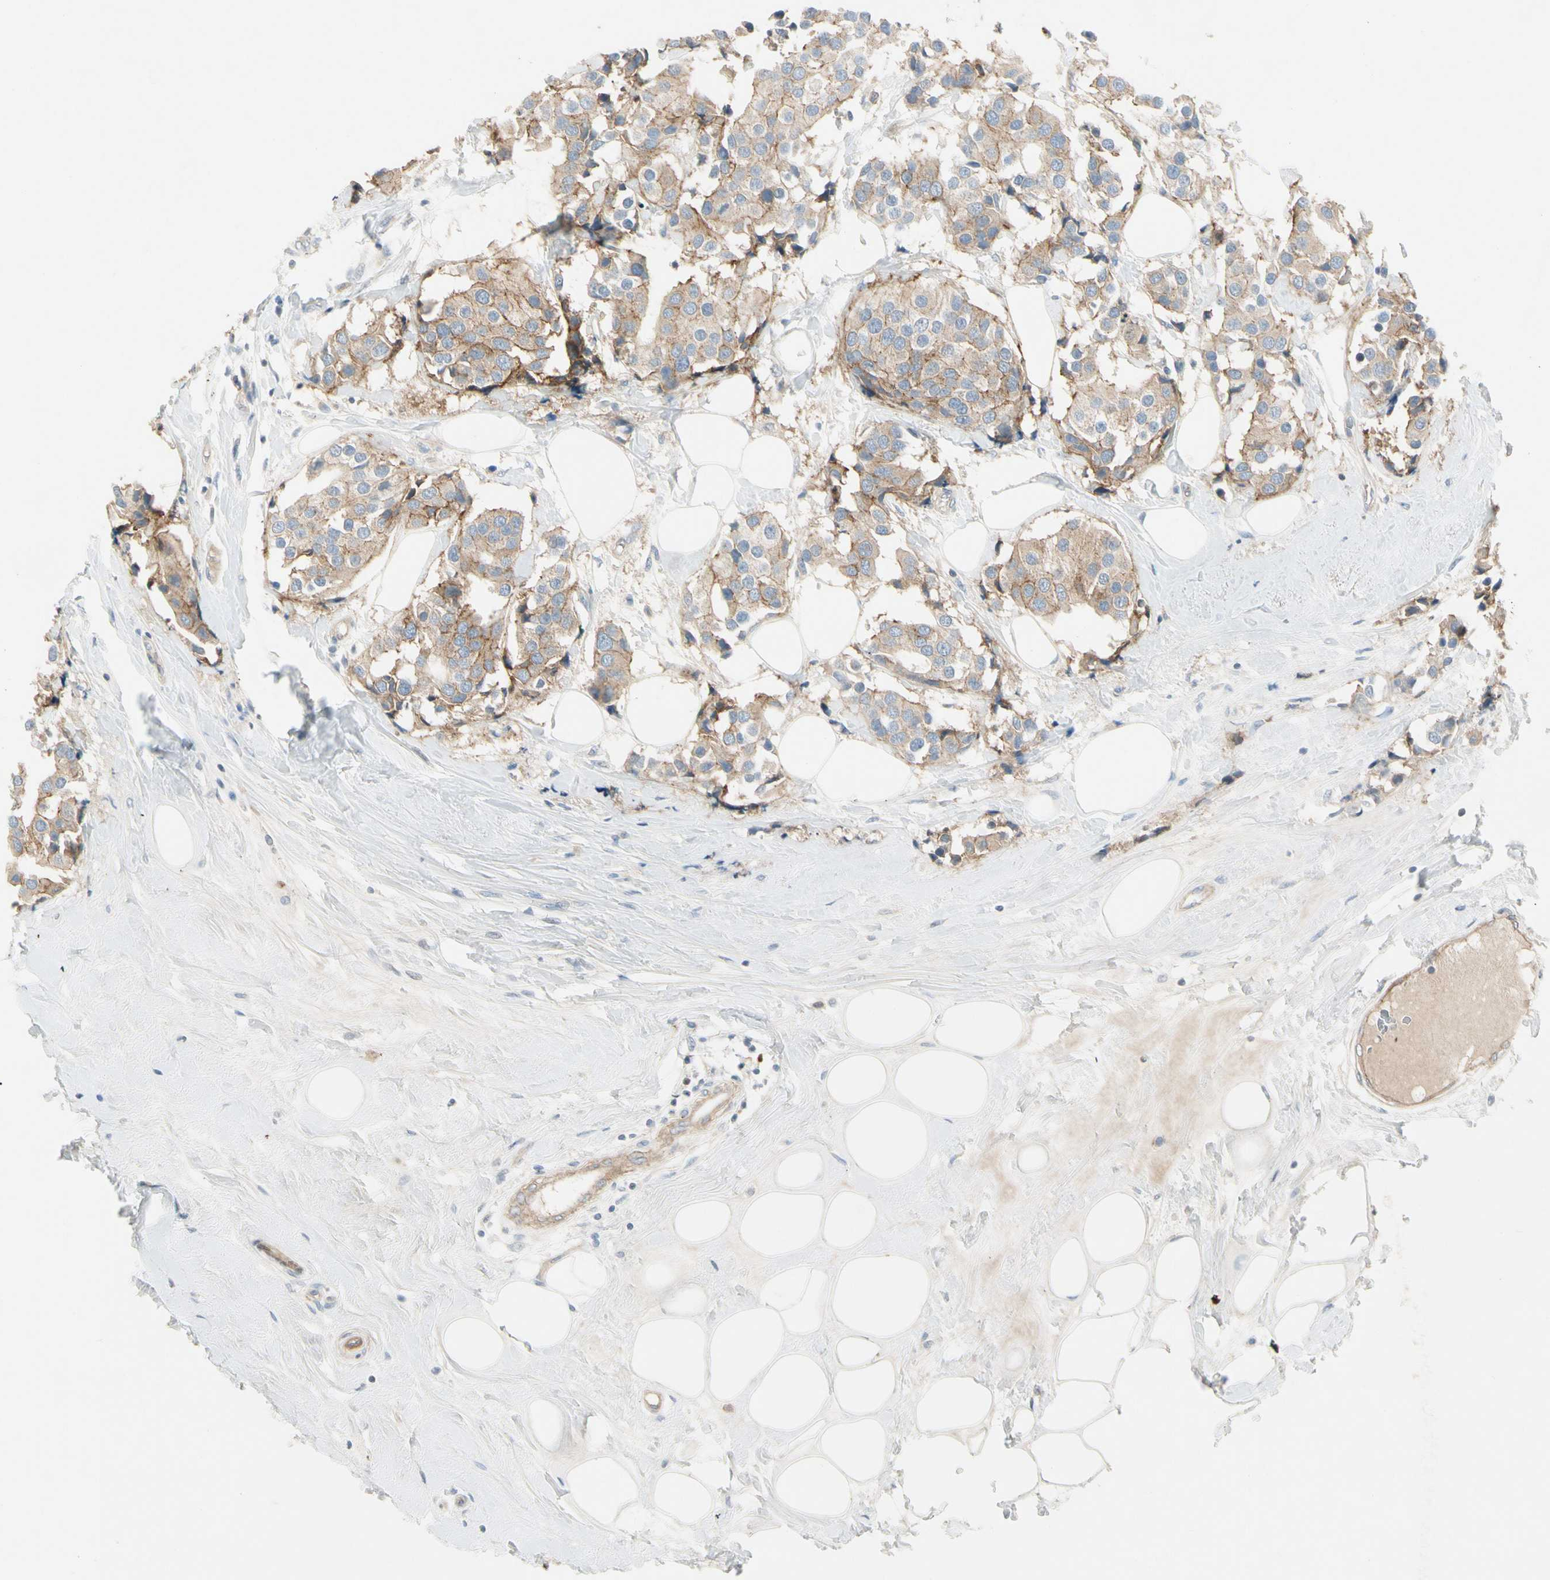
{"staining": {"intensity": "moderate", "quantity": ">75%", "location": "cytoplasmic/membranous"}, "tissue": "breast cancer", "cell_type": "Tumor cells", "image_type": "cancer", "snomed": [{"axis": "morphology", "description": "Normal tissue, NOS"}, {"axis": "morphology", "description": "Duct carcinoma"}, {"axis": "topography", "description": "Breast"}], "caption": "Intraductal carcinoma (breast) tissue reveals moderate cytoplasmic/membranous positivity in approximately >75% of tumor cells", "gene": "ITGA3", "patient": {"sex": "female", "age": 39}}